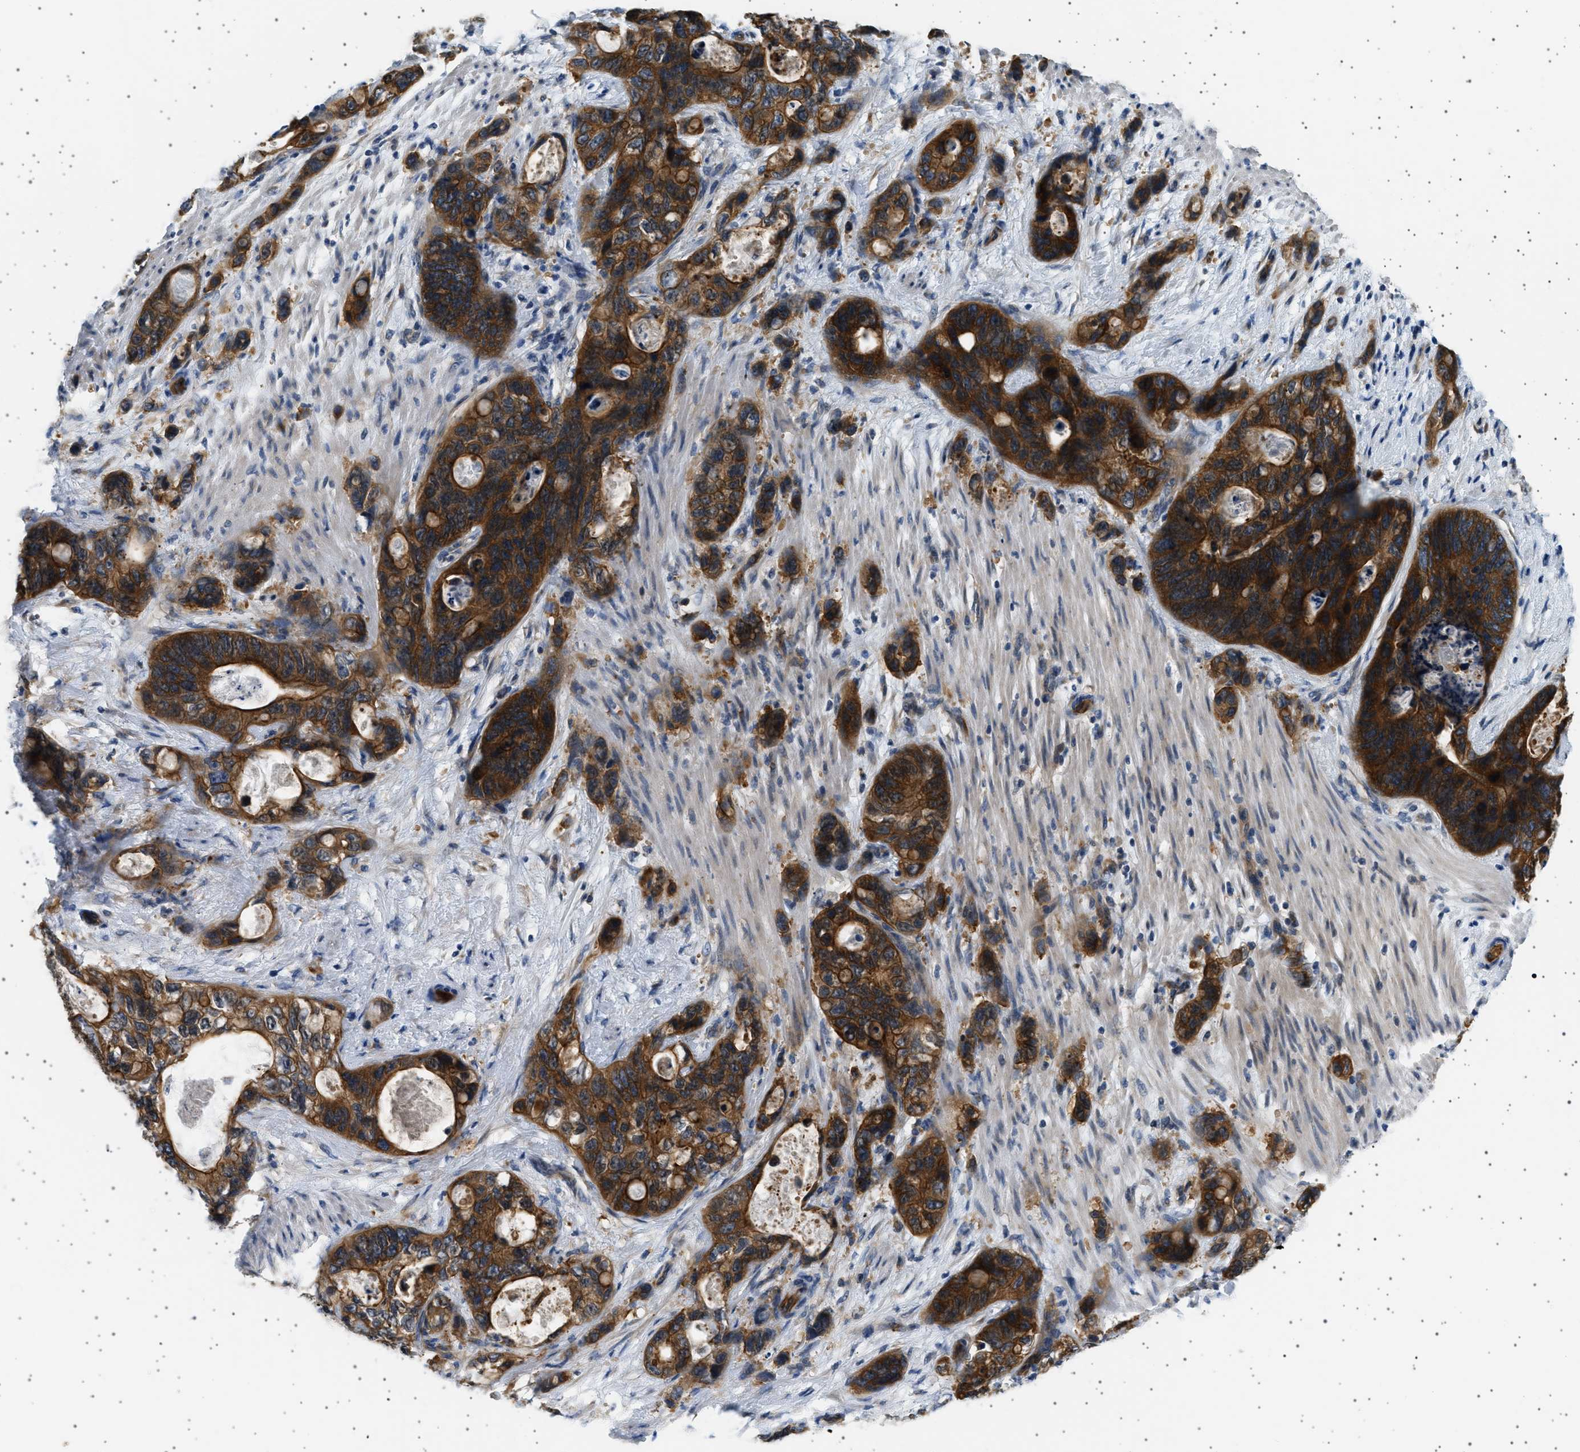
{"staining": {"intensity": "strong", "quantity": ">75%", "location": "cytoplasmic/membranous"}, "tissue": "stomach cancer", "cell_type": "Tumor cells", "image_type": "cancer", "snomed": [{"axis": "morphology", "description": "Normal tissue, NOS"}, {"axis": "morphology", "description": "Adenocarcinoma, NOS"}, {"axis": "topography", "description": "Stomach"}], "caption": "Protein expression analysis of human adenocarcinoma (stomach) reveals strong cytoplasmic/membranous expression in about >75% of tumor cells.", "gene": "PLPP6", "patient": {"sex": "female", "age": 89}}